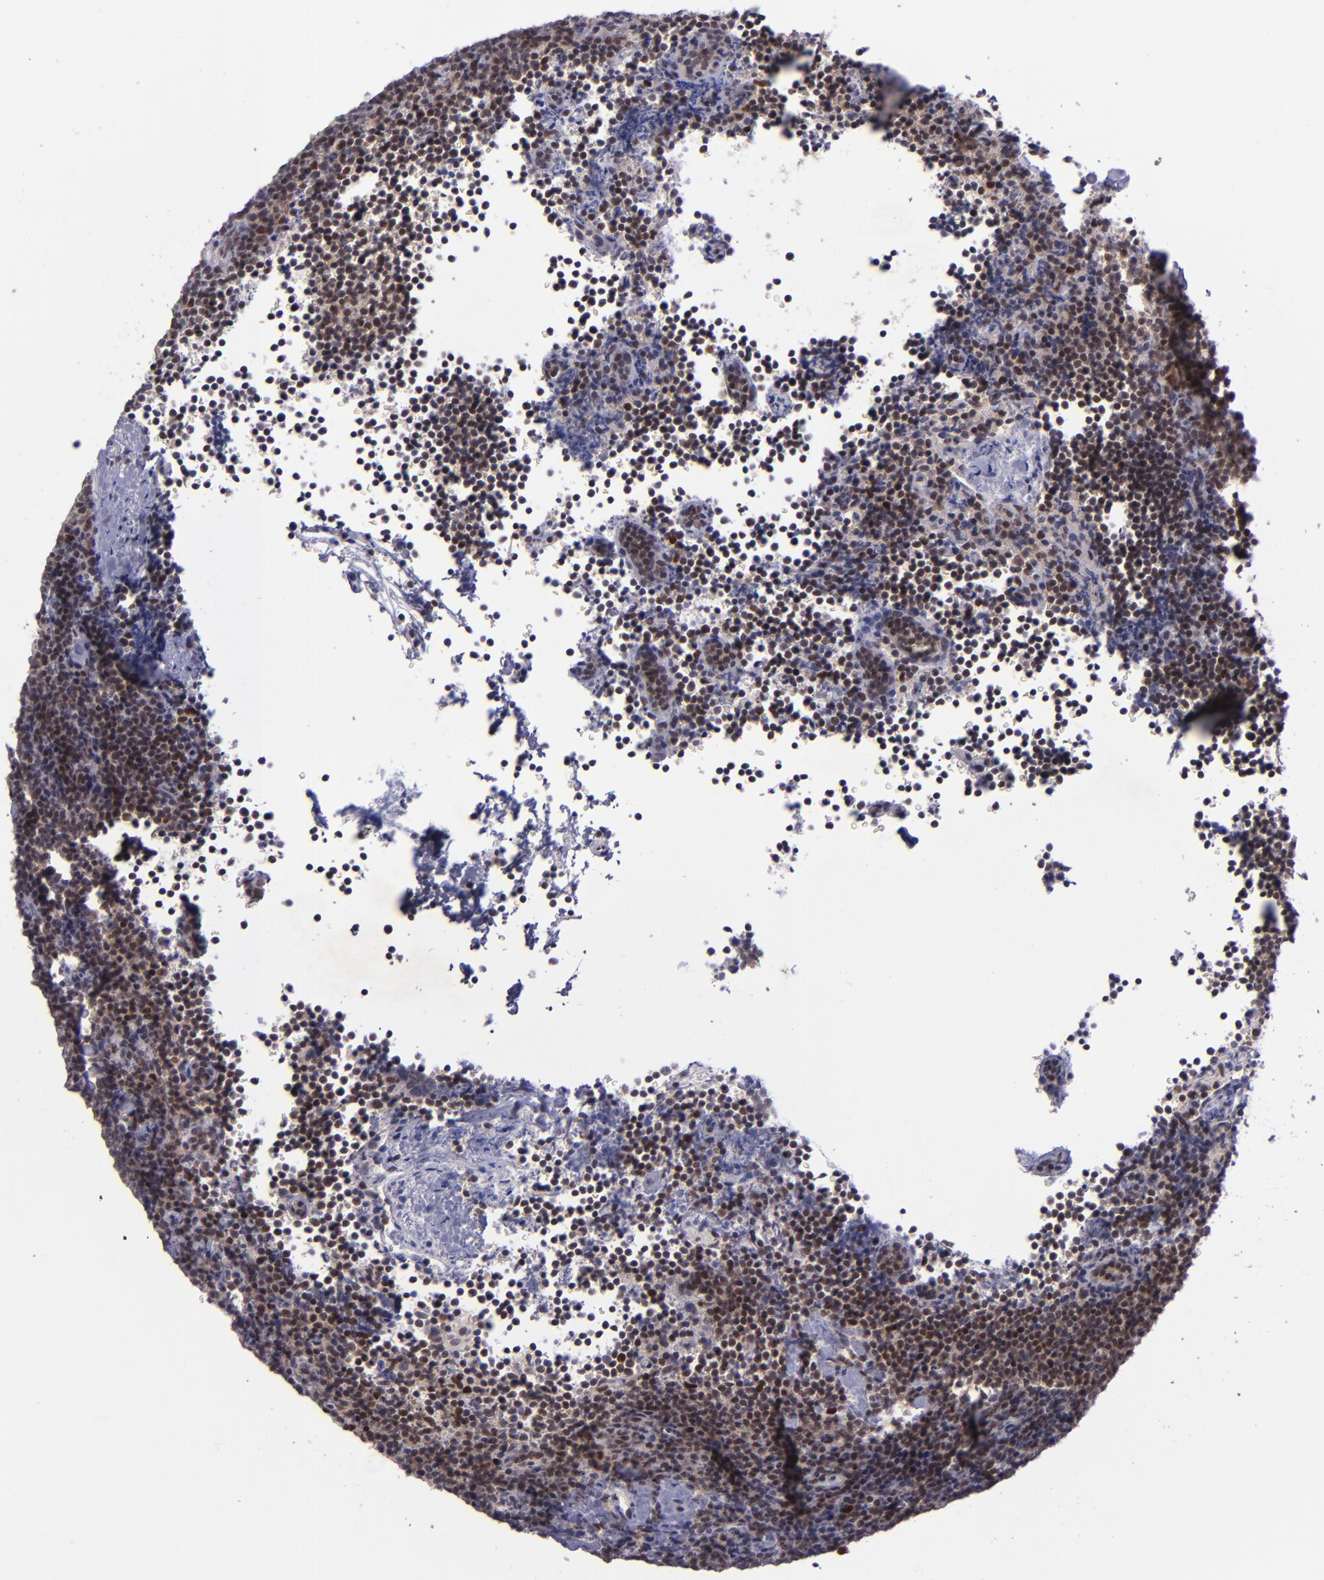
{"staining": {"intensity": "moderate", "quantity": ">75%", "location": "cytoplasmic/membranous,nuclear"}, "tissue": "lymphoma", "cell_type": "Tumor cells", "image_type": "cancer", "snomed": [{"axis": "morphology", "description": "Malignant lymphoma, non-Hodgkin's type, High grade"}, {"axis": "topography", "description": "Lymph node"}], "caption": "A medium amount of moderate cytoplasmic/membranous and nuclear staining is present in approximately >75% of tumor cells in lymphoma tissue. (IHC, brightfield microscopy, high magnification).", "gene": "BAG1", "patient": {"sex": "female", "age": 58}}